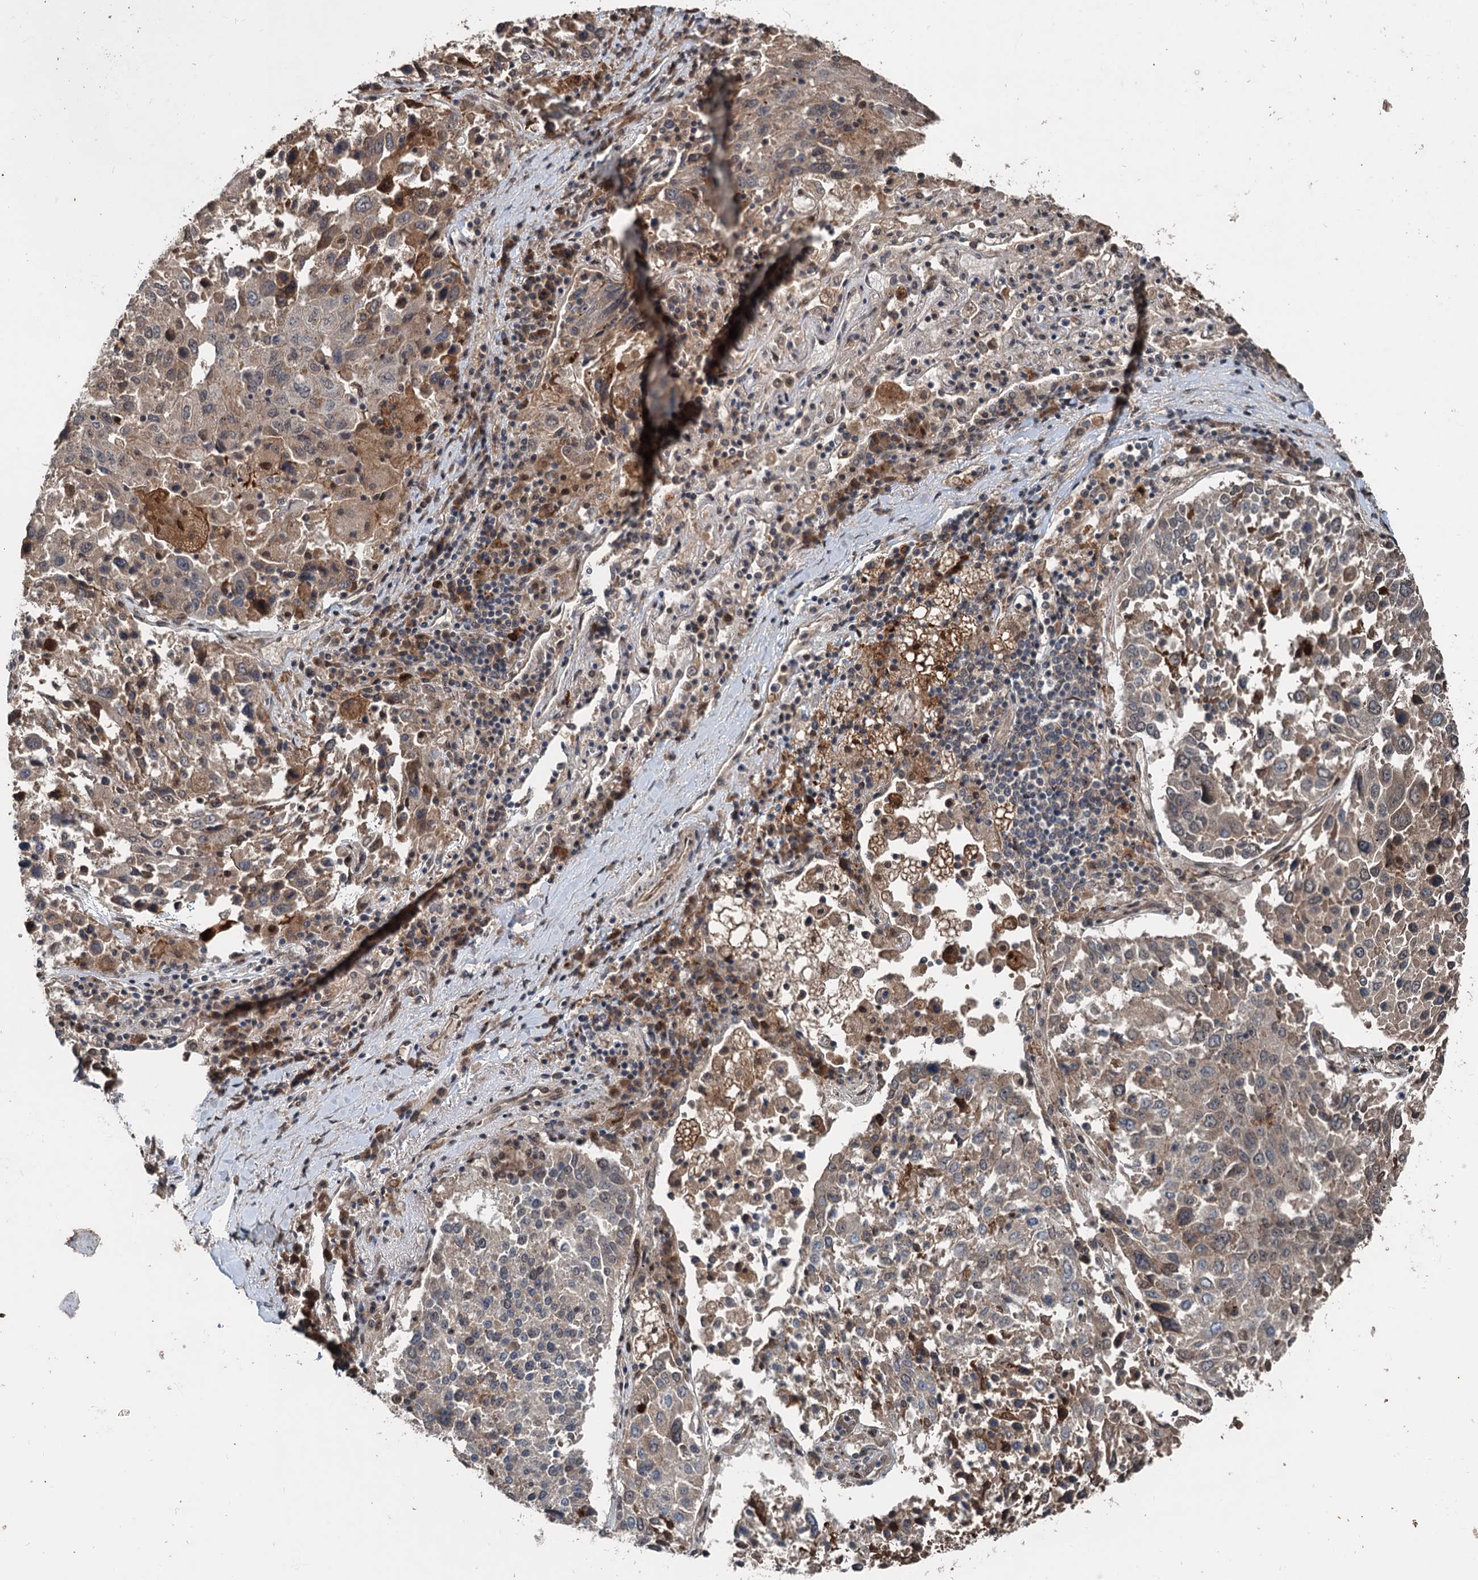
{"staining": {"intensity": "weak", "quantity": "<25%", "location": "cytoplasmic/membranous"}, "tissue": "lung cancer", "cell_type": "Tumor cells", "image_type": "cancer", "snomed": [{"axis": "morphology", "description": "Squamous cell carcinoma, NOS"}, {"axis": "topography", "description": "Lung"}], "caption": "An immunohistochemistry photomicrograph of lung cancer is shown. There is no staining in tumor cells of lung cancer.", "gene": "N4BP2L2", "patient": {"sex": "male", "age": 65}}